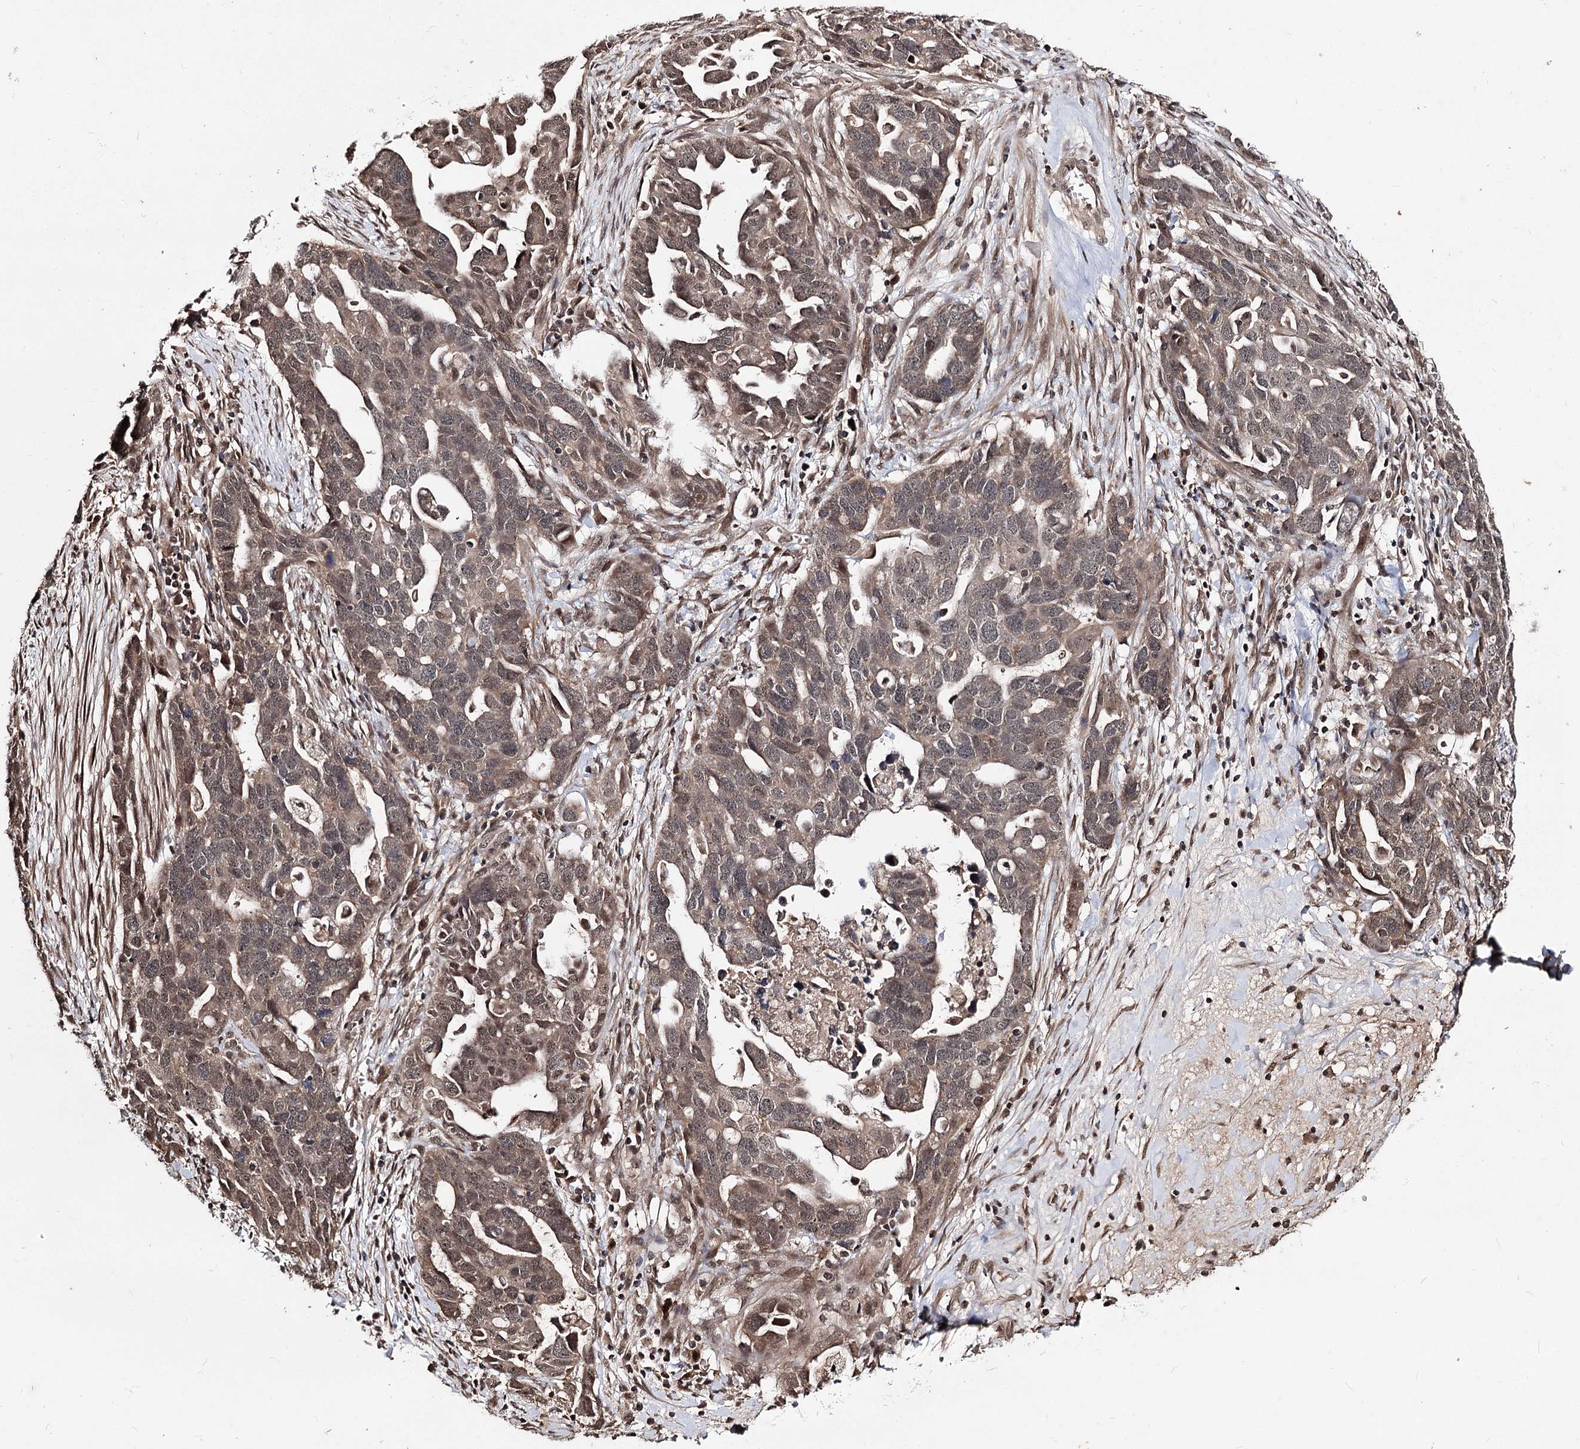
{"staining": {"intensity": "weak", "quantity": ">75%", "location": "cytoplasmic/membranous,nuclear"}, "tissue": "ovarian cancer", "cell_type": "Tumor cells", "image_type": "cancer", "snomed": [{"axis": "morphology", "description": "Cystadenocarcinoma, serous, NOS"}, {"axis": "topography", "description": "Ovary"}], "caption": "Immunohistochemistry (IHC) of ovarian cancer (serous cystadenocarcinoma) shows low levels of weak cytoplasmic/membranous and nuclear staining in about >75% of tumor cells.", "gene": "FAM53B", "patient": {"sex": "female", "age": 54}}